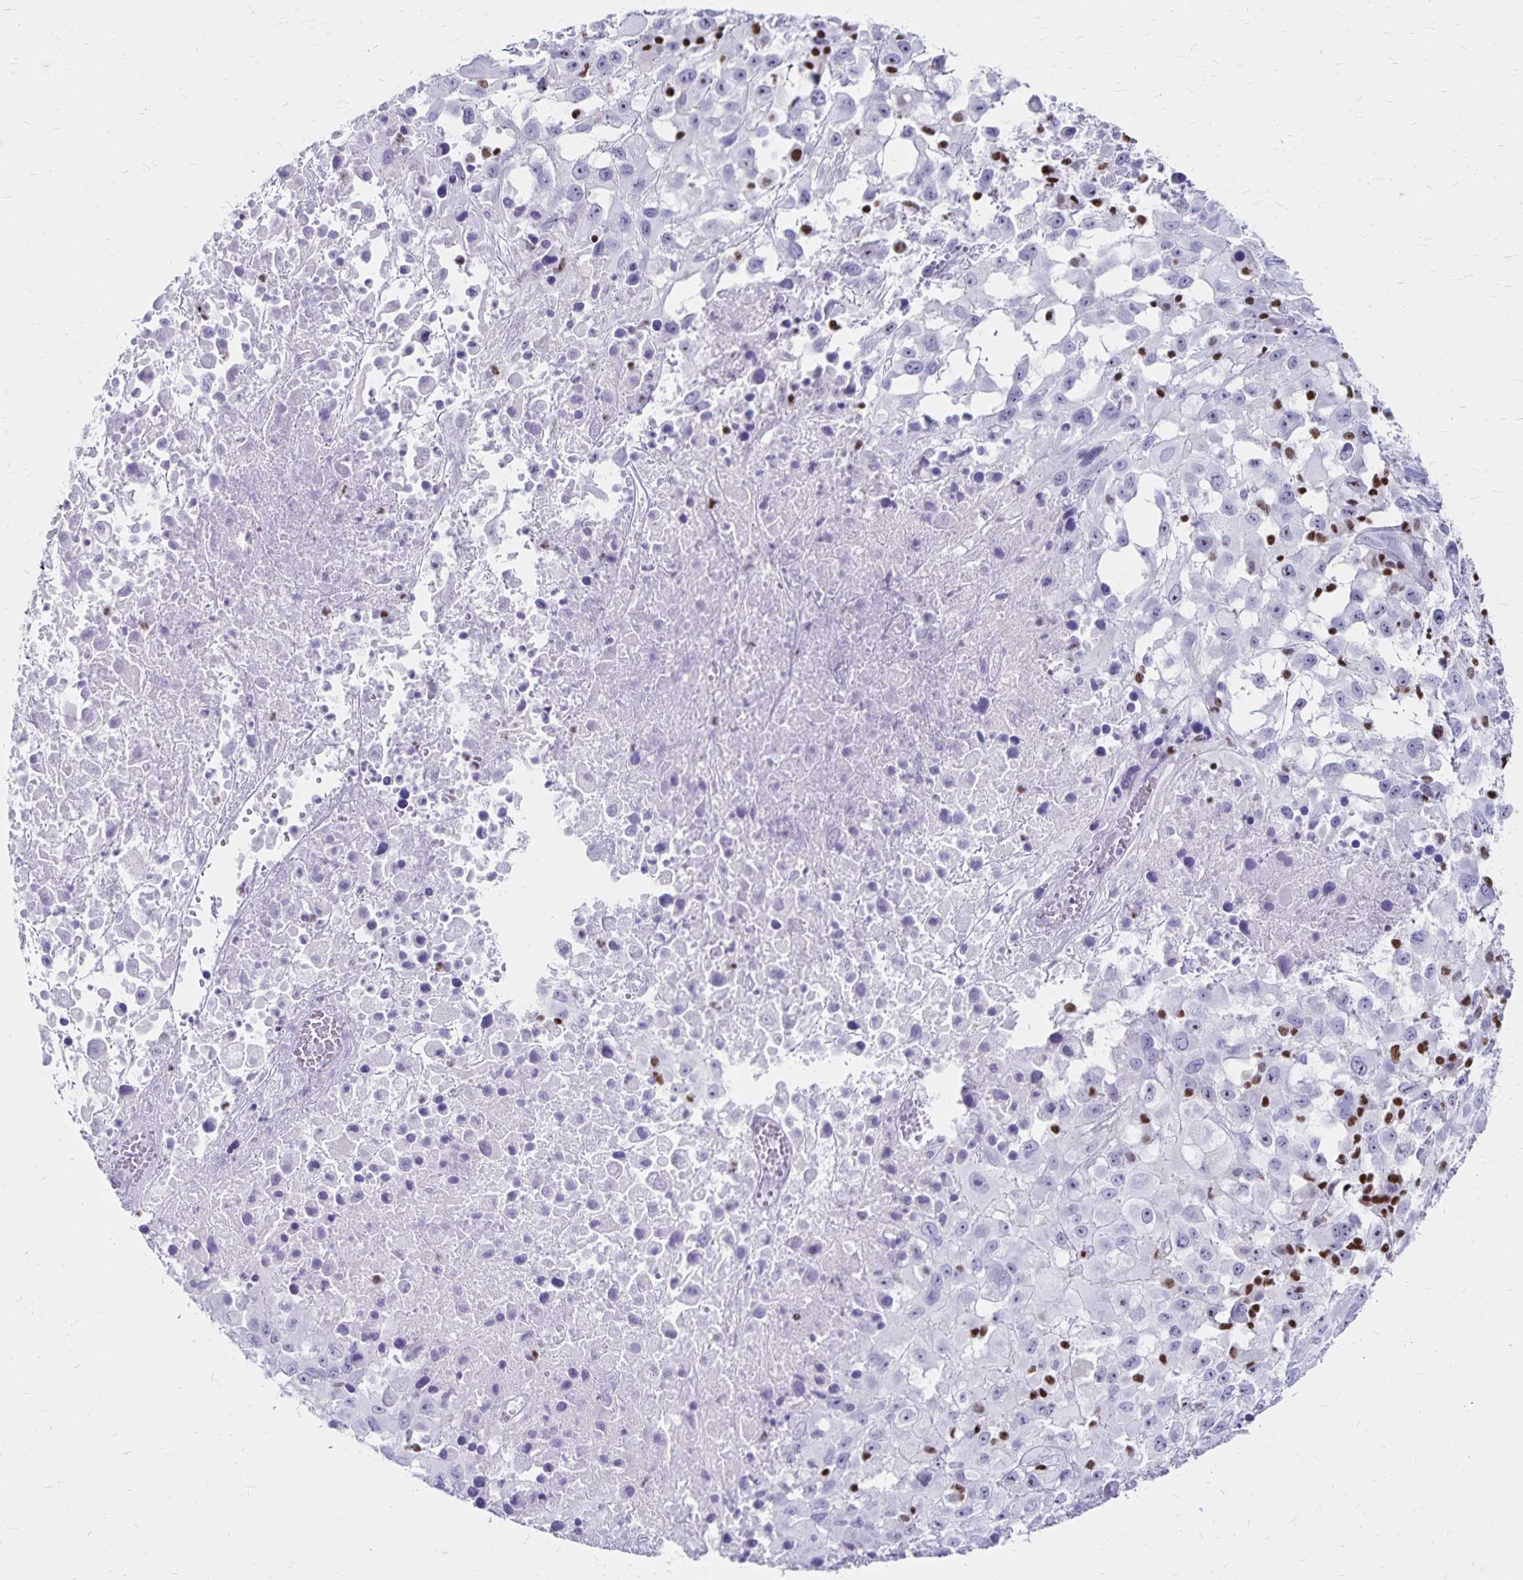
{"staining": {"intensity": "negative", "quantity": "none", "location": "none"}, "tissue": "melanoma", "cell_type": "Tumor cells", "image_type": "cancer", "snomed": [{"axis": "morphology", "description": "Malignant melanoma, Metastatic site"}, {"axis": "topography", "description": "Soft tissue"}], "caption": "IHC image of neoplastic tissue: melanoma stained with DAB (3,3'-diaminobenzidine) demonstrates no significant protein staining in tumor cells. Nuclei are stained in blue.", "gene": "IKZF1", "patient": {"sex": "male", "age": 50}}